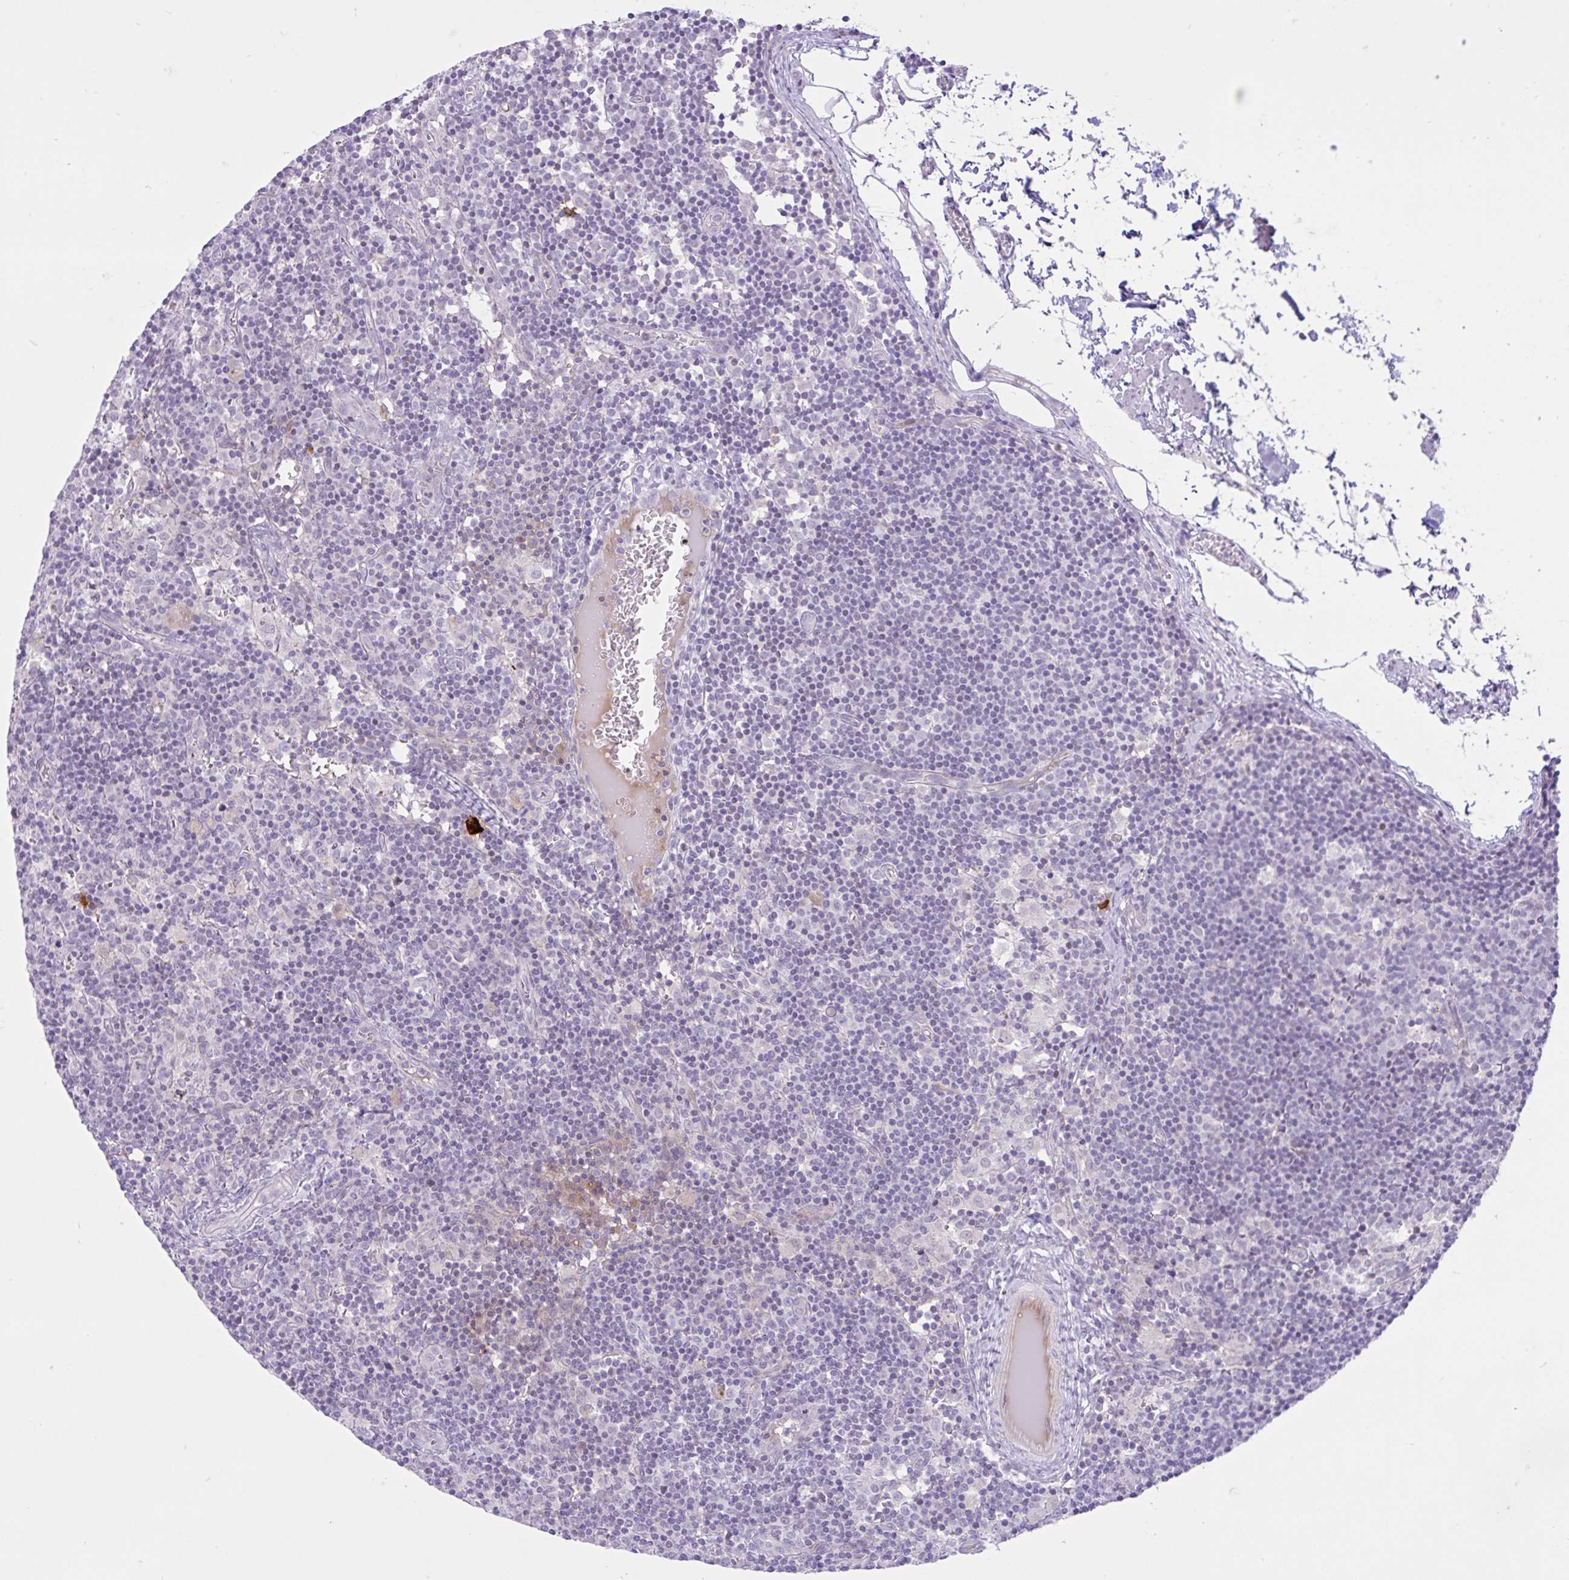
{"staining": {"intensity": "negative", "quantity": "none", "location": "none"}, "tissue": "lymph node", "cell_type": "Germinal center cells", "image_type": "normal", "snomed": [{"axis": "morphology", "description": "Normal tissue, NOS"}, {"axis": "topography", "description": "Lymph node"}], "caption": "IHC histopathology image of benign lymph node: human lymph node stained with DAB demonstrates no significant protein staining in germinal center cells.", "gene": "ZNF101", "patient": {"sex": "female", "age": 45}}